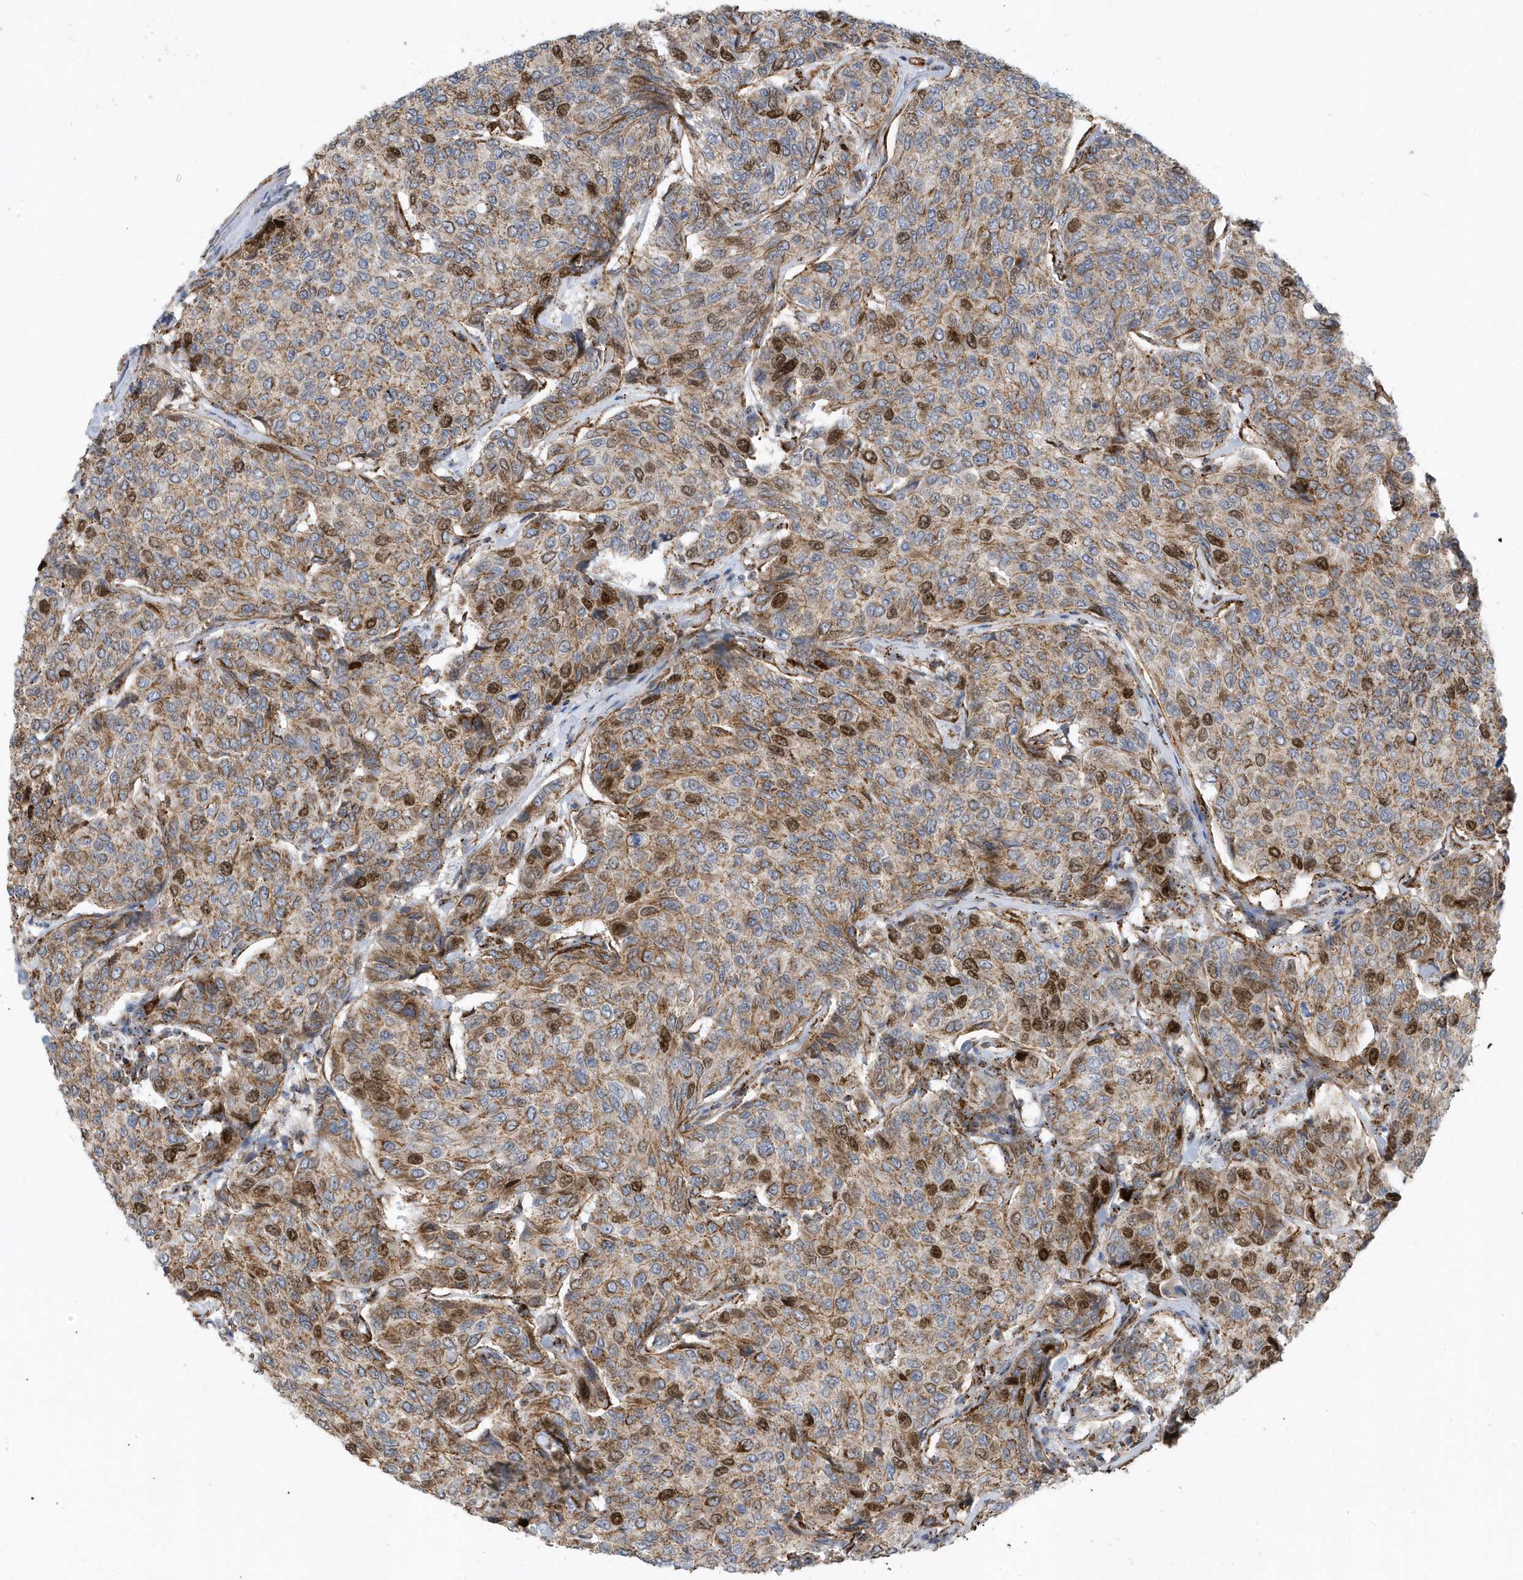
{"staining": {"intensity": "strong", "quantity": "25%-75%", "location": "cytoplasmic/membranous,nuclear"}, "tissue": "breast cancer", "cell_type": "Tumor cells", "image_type": "cancer", "snomed": [{"axis": "morphology", "description": "Duct carcinoma"}, {"axis": "topography", "description": "Breast"}], "caption": "This is a histology image of immunohistochemistry staining of breast cancer, which shows strong expression in the cytoplasmic/membranous and nuclear of tumor cells.", "gene": "HRH4", "patient": {"sex": "female", "age": 55}}